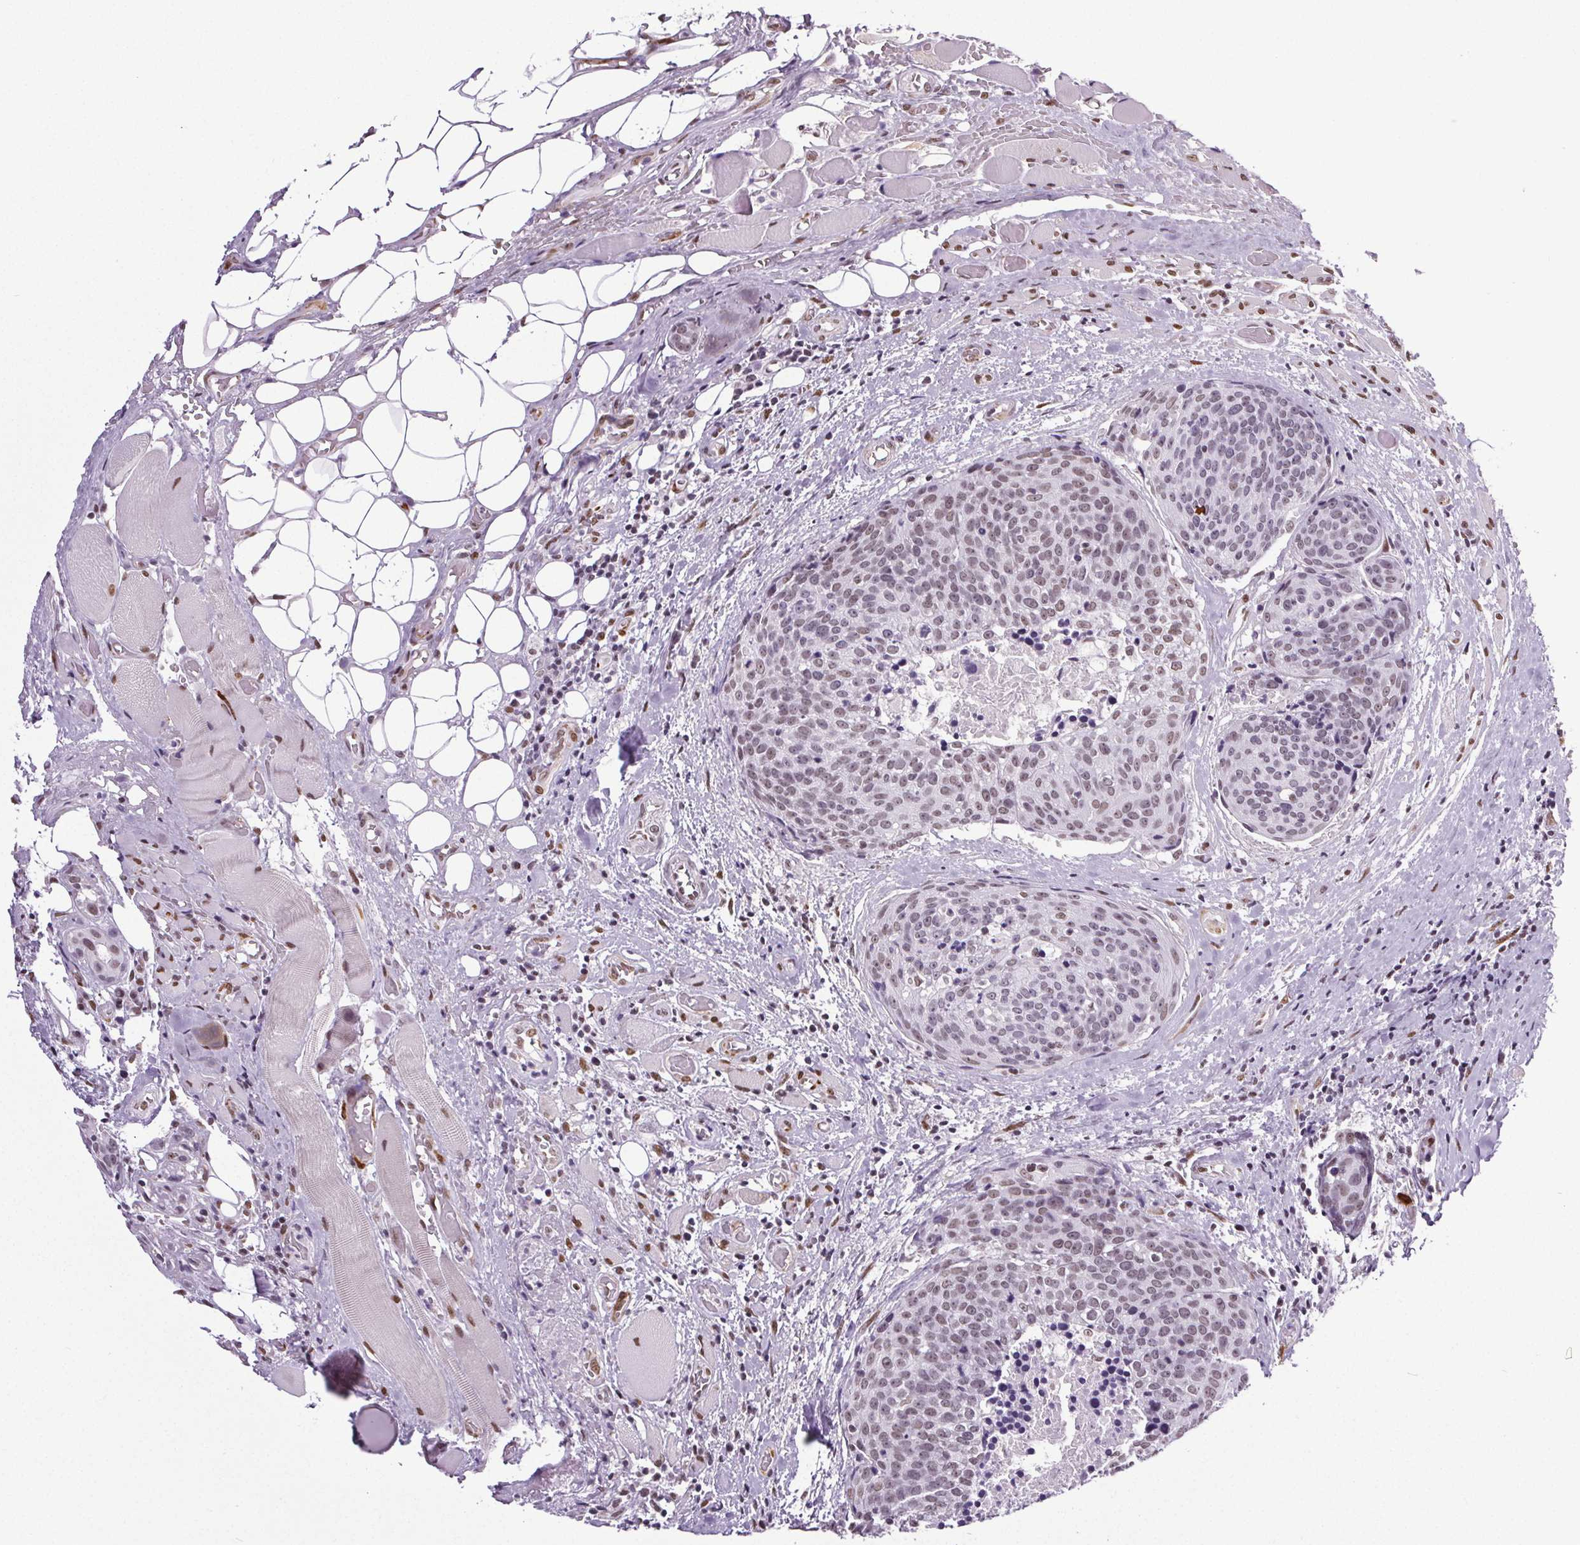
{"staining": {"intensity": "weak", "quantity": "25%-75%", "location": "nuclear"}, "tissue": "head and neck cancer", "cell_type": "Tumor cells", "image_type": "cancer", "snomed": [{"axis": "morphology", "description": "Squamous cell carcinoma, NOS"}, {"axis": "topography", "description": "Oral tissue"}, {"axis": "topography", "description": "Head-Neck"}], "caption": "Protein expression analysis of human squamous cell carcinoma (head and neck) reveals weak nuclear expression in about 25%-75% of tumor cells.", "gene": "GP6", "patient": {"sex": "male", "age": 64}}